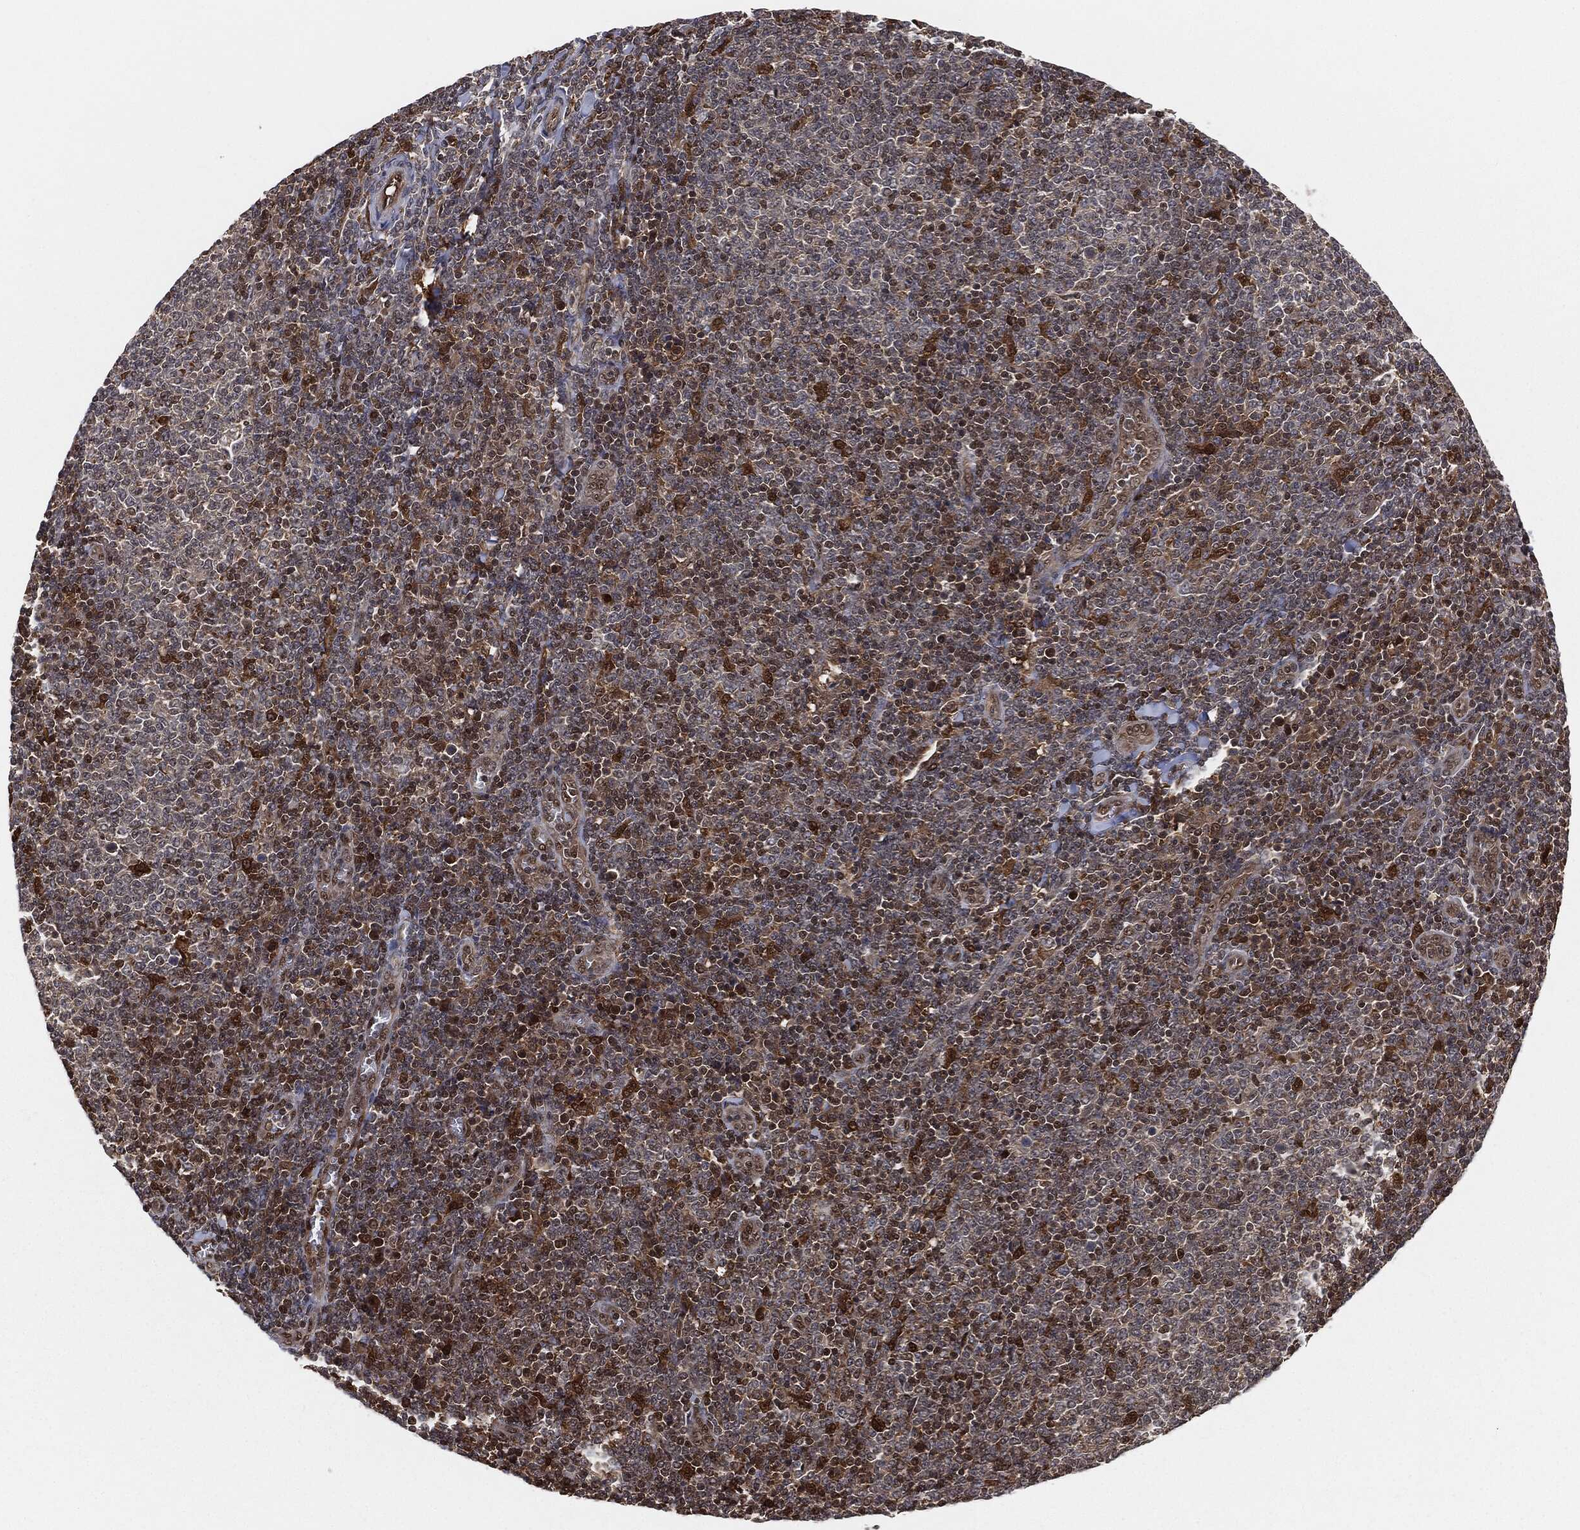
{"staining": {"intensity": "negative", "quantity": "none", "location": "none"}, "tissue": "lymphoma", "cell_type": "Tumor cells", "image_type": "cancer", "snomed": [{"axis": "morphology", "description": "Malignant lymphoma, non-Hodgkin's type, Low grade"}, {"axis": "topography", "description": "Lymph node"}], "caption": "A histopathology image of human lymphoma is negative for staining in tumor cells.", "gene": "CAPRIN2", "patient": {"sex": "male", "age": 52}}